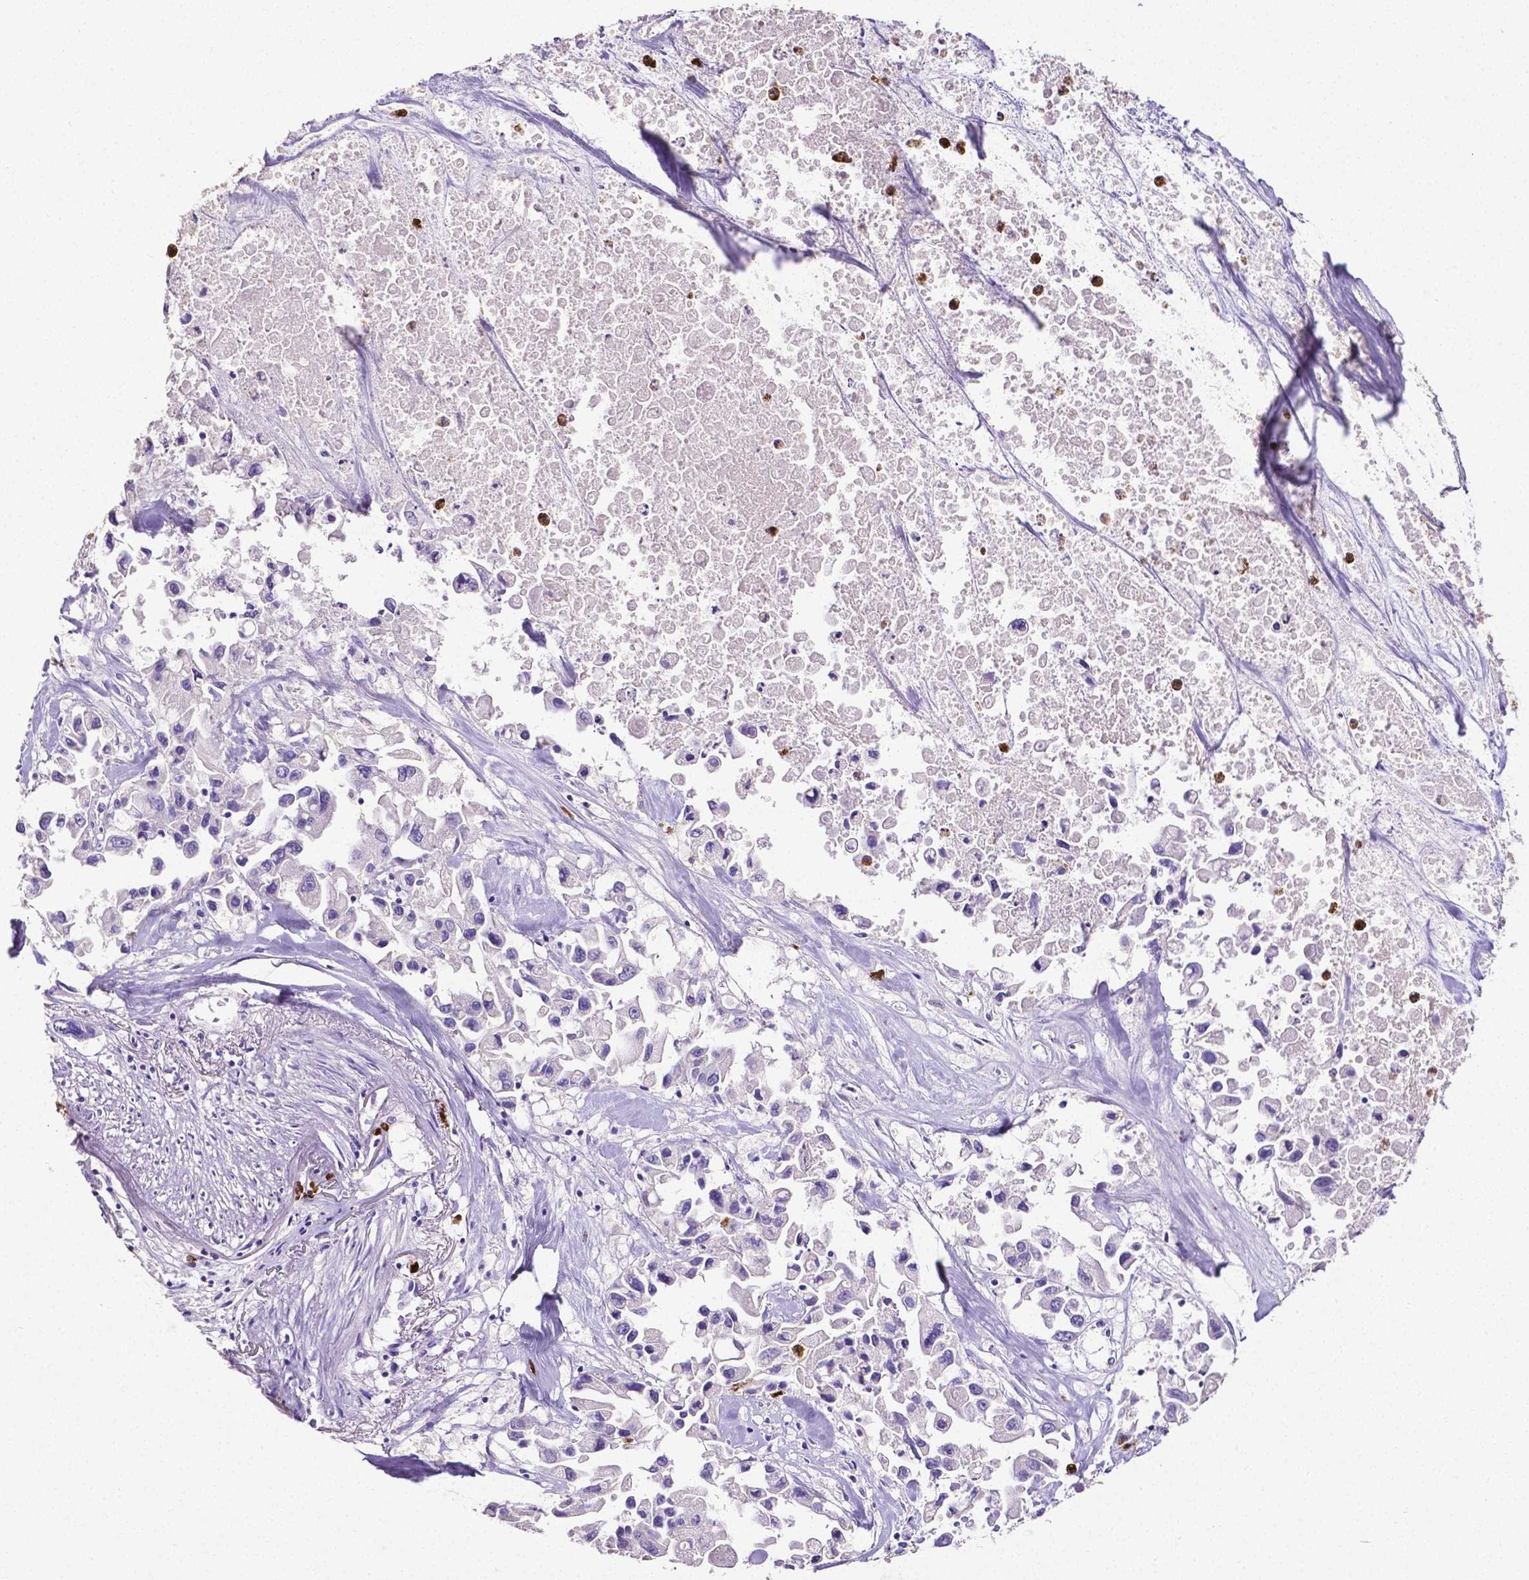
{"staining": {"intensity": "negative", "quantity": "none", "location": "none"}, "tissue": "pancreatic cancer", "cell_type": "Tumor cells", "image_type": "cancer", "snomed": [{"axis": "morphology", "description": "Adenocarcinoma, NOS"}, {"axis": "topography", "description": "Pancreas"}], "caption": "The immunohistochemistry (IHC) micrograph has no significant positivity in tumor cells of pancreatic cancer tissue. (Stains: DAB (3,3'-diaminobenzidine) immunohistochemistry (IHC) with hematoxylin counter stain, Microscopy: brightfield microscopy at high magnification).", "gene": "MMP9", "patient": {"sex": "female", "age": 83}}